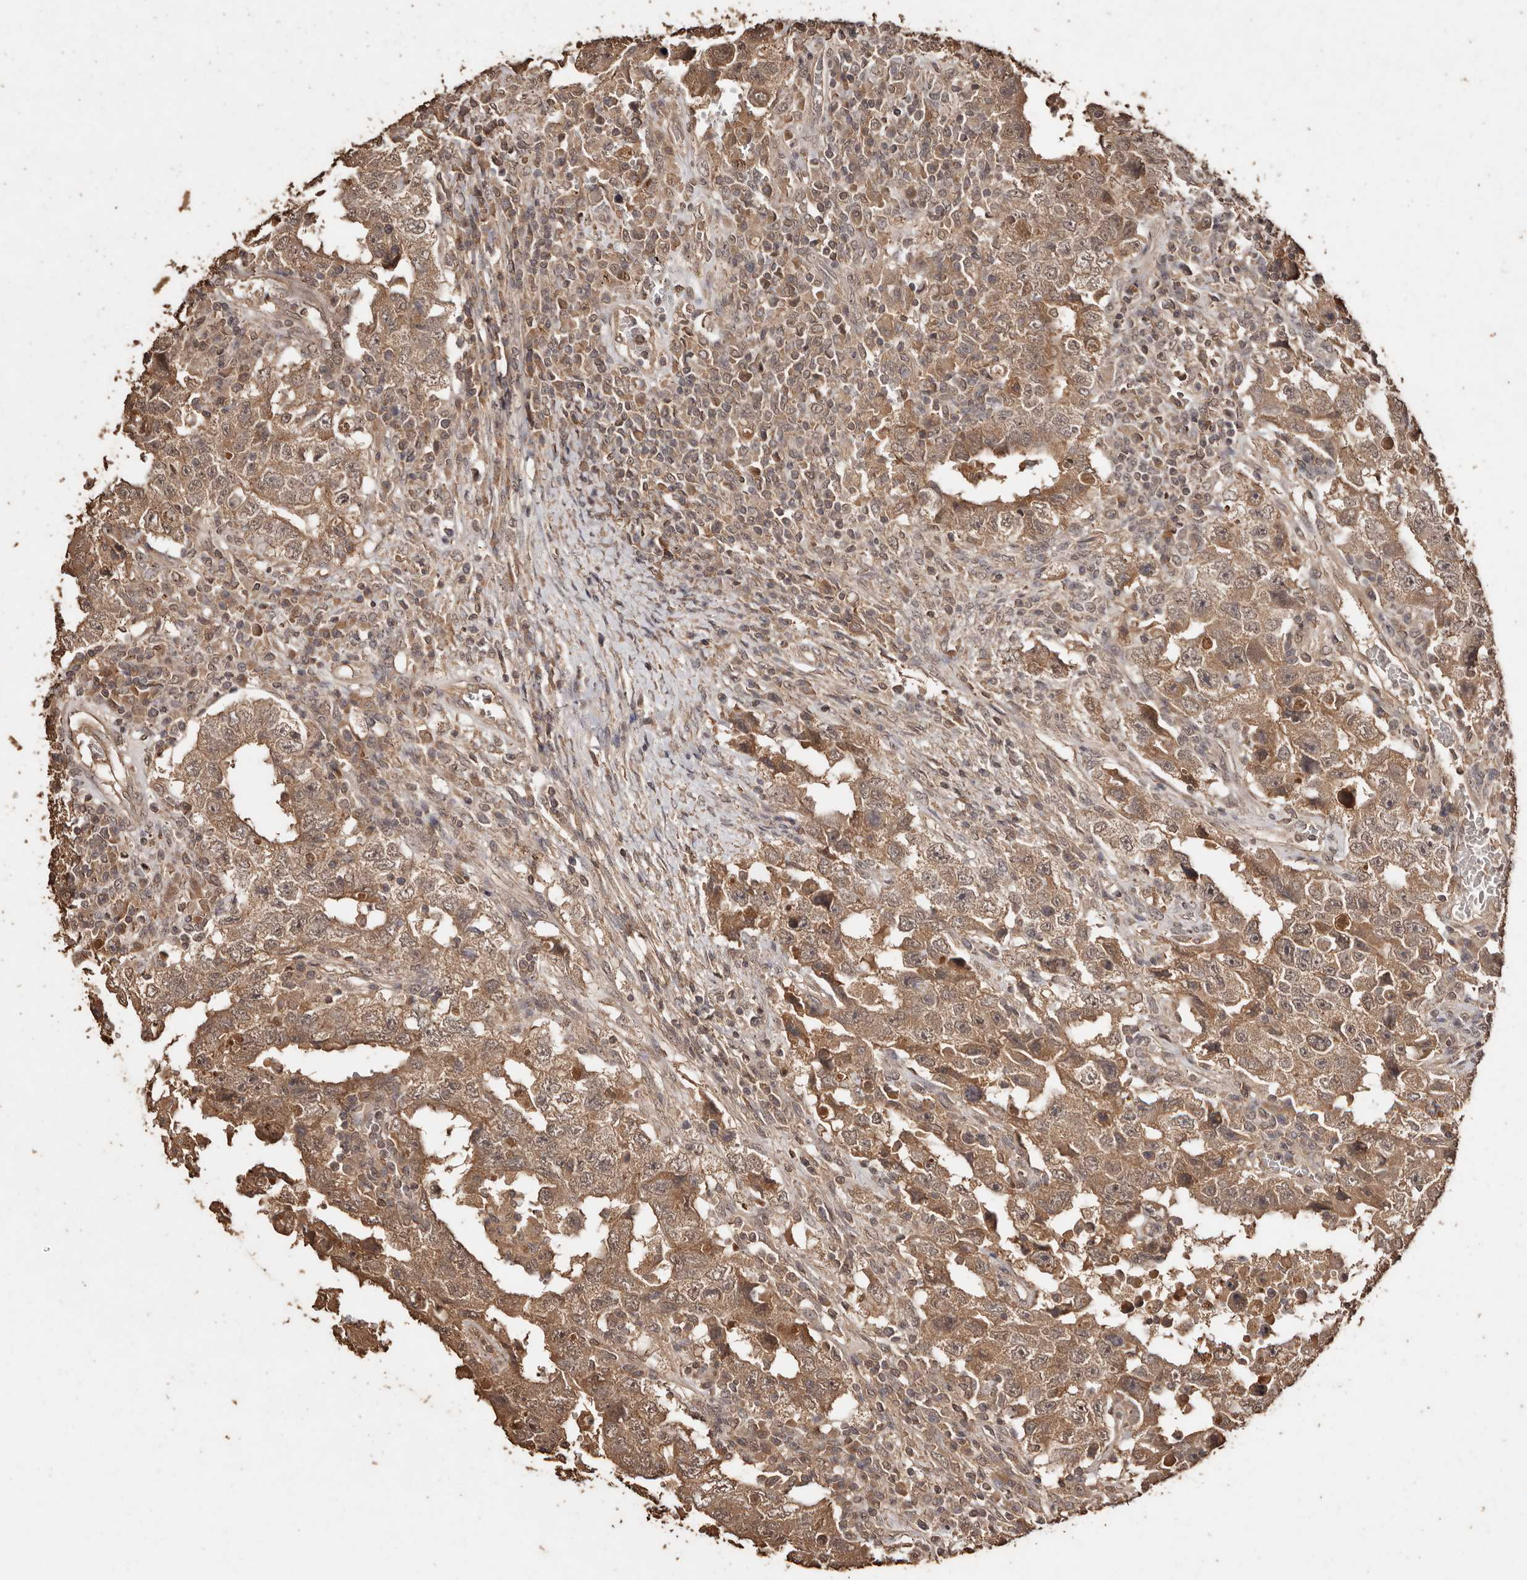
{"staining": {"intensity": "moderate", "quantity": ">75%", "location": "cytoplasmic/membranous"}, "tissue": "testis cancer", "cell_type": "Tumor cells", "image_type": "cancer", "snomed": [{"axis": "morphology", "description": "Carcinoma, Embryonal, NOS"}, {"axis": "topography", "description": "Testis"}], "caption": "Embryonal carcinoma (testis) stained with a protein marker displays moderate staining in tumor cells.", "gene": "PKDCC", "patient": {"sex": "male", "age": 26}}